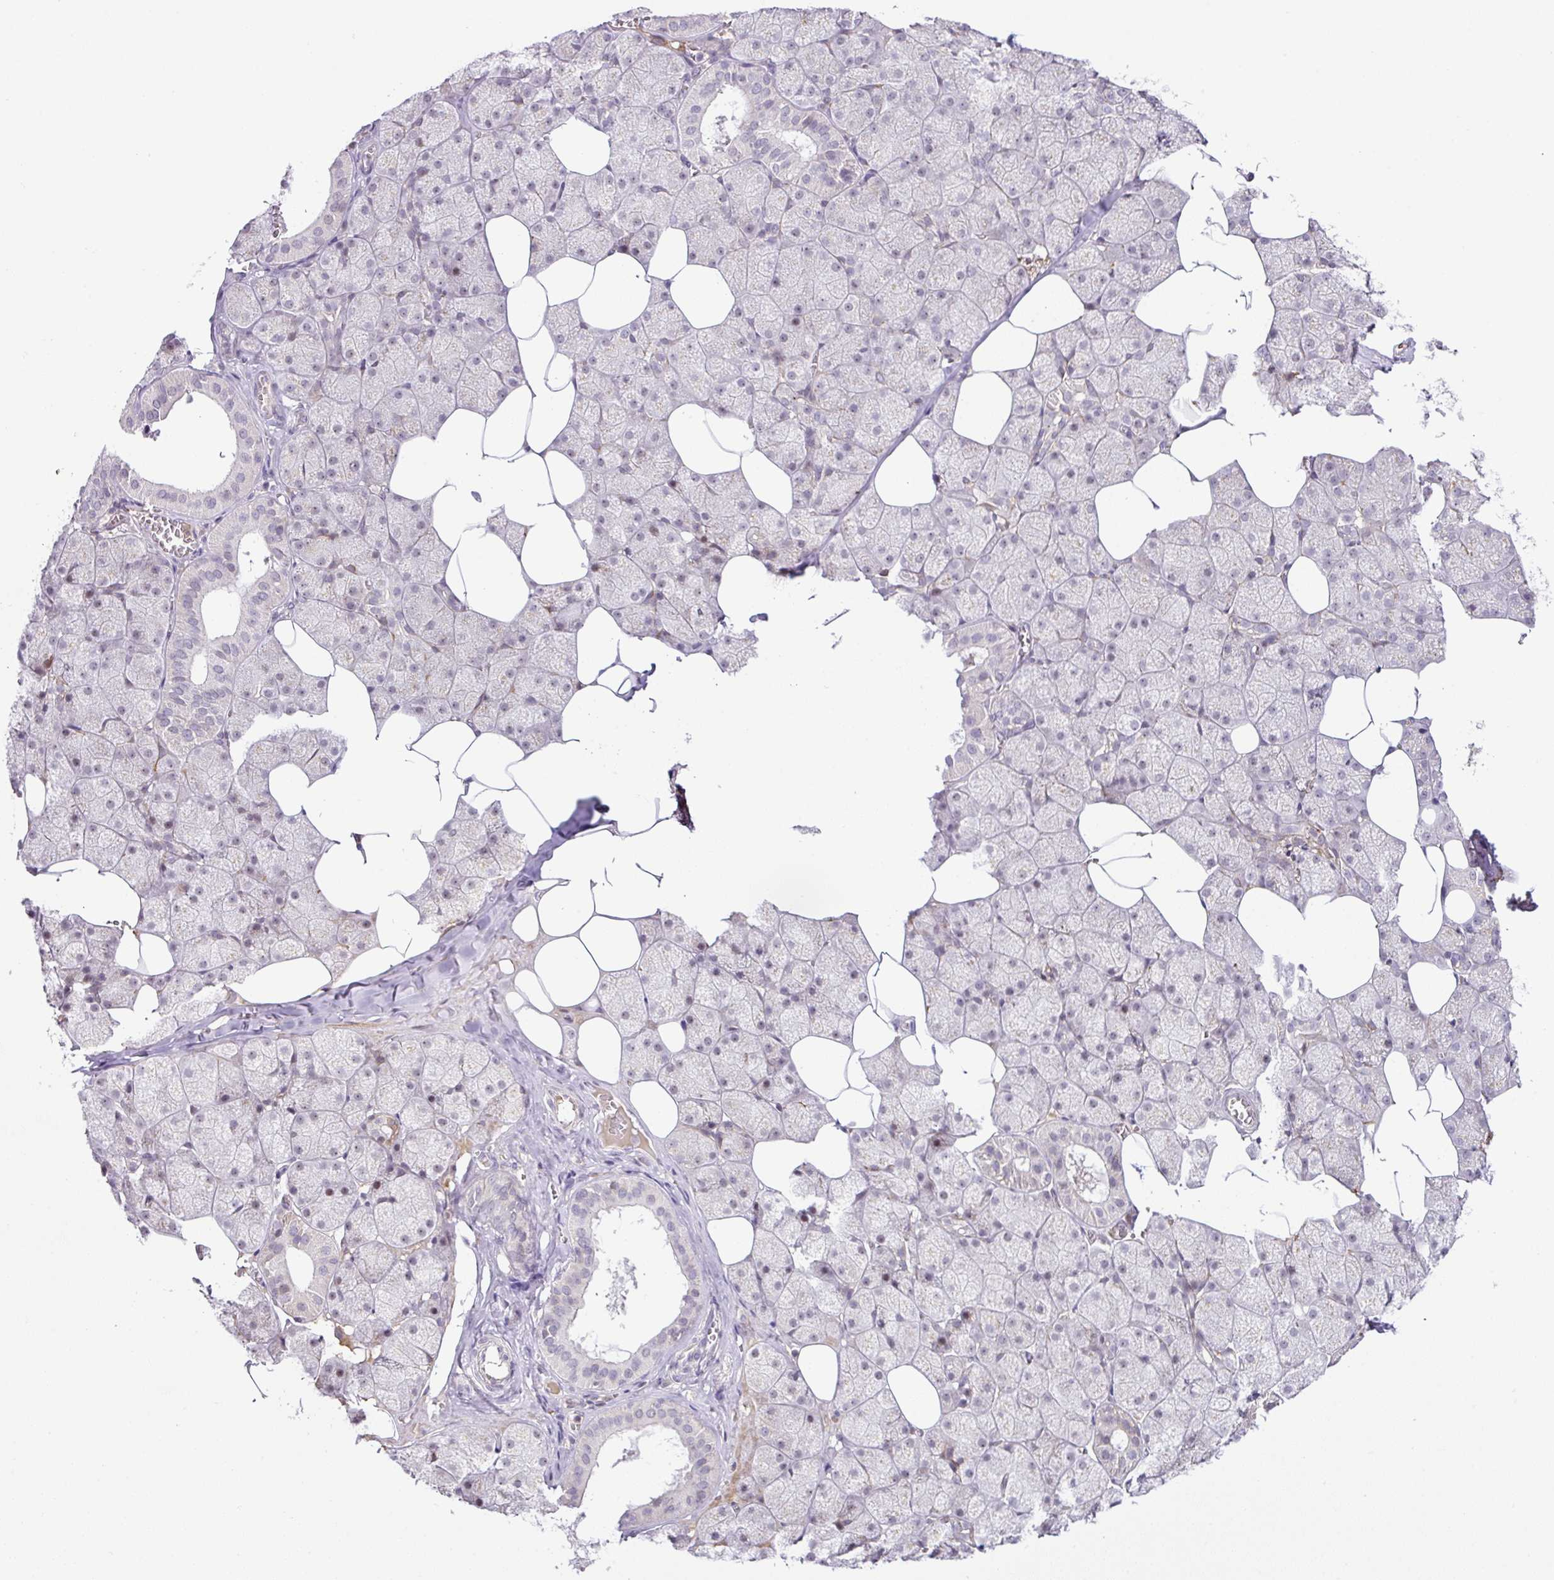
{"staining": {"intensity": "weak", "quantity": "<25%", "location": "nuclear"}, "tissue": "salivary gland", "cell_type": "Glandular cells", "image_type": "normal", "snomed": [{"axis": "morphology", "description": "Normal tissue, NOS"}, {"axis": "topography", "description": "Salivary gland"}, {"axis": "topography", "description": "Peripheral nerve tissue"}], "caption": "This is an IHC micrograph of unremarkable human salivary gland. There is no positivity in glandular cells.", "gene": "PARP2", "patient": {"sex": "male", "age": 38}}